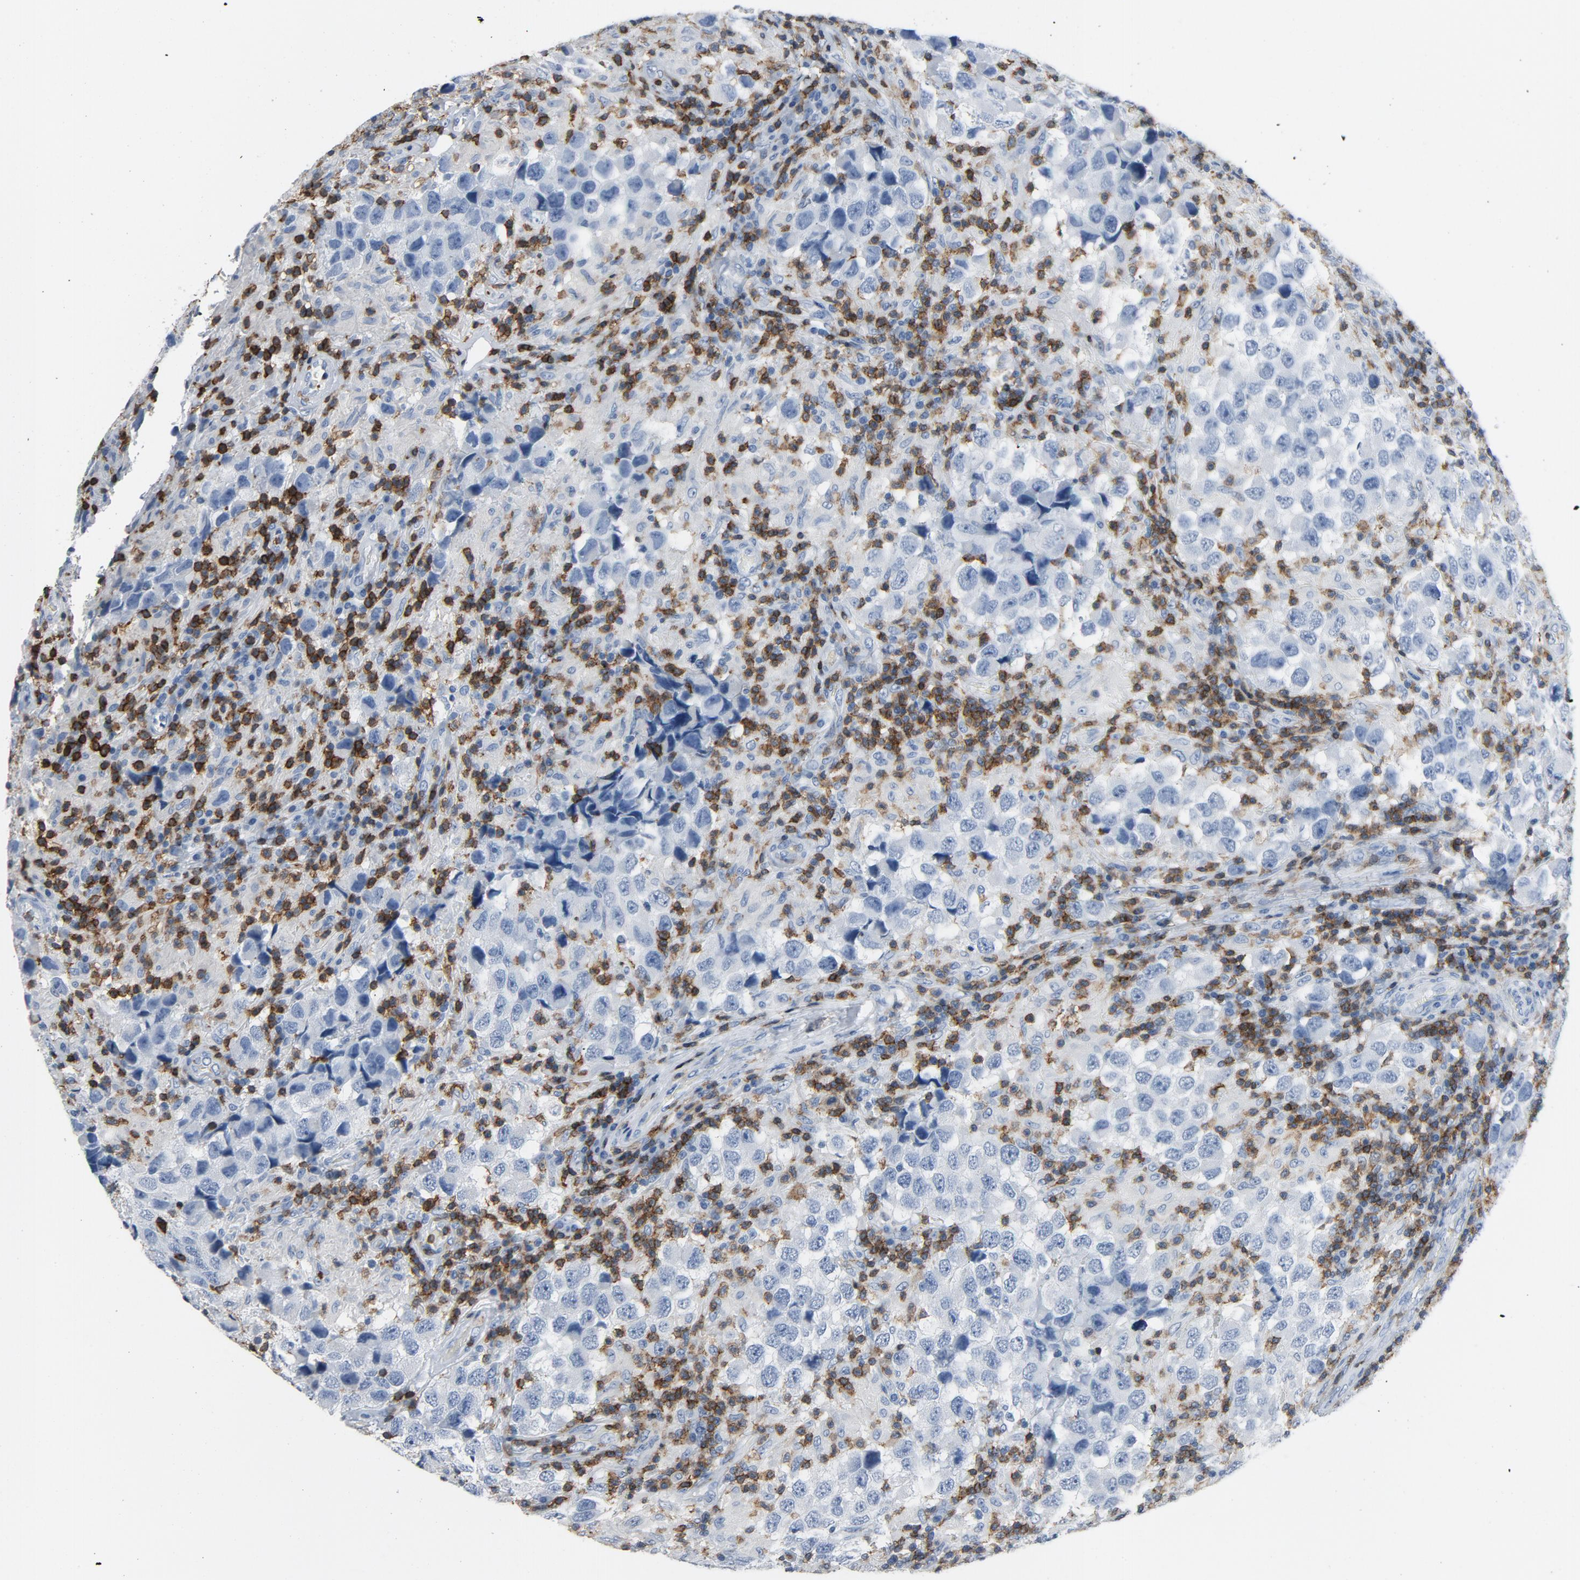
{"staining": {"intensity": "negative", "quantity": "none", "location": "none"}, "tissue": "testis cancer", "cell_type": "Tumor cells", "image_type": "cancer", "snomed": [{"axis": "morphology", "description": "Carcinoma, Embryonal, NOS"}, {"axis": "topography", "description": "Testis"}], "caption": "Testis cancer (embryonal carcinoma) was stained to show a protein in brown. There is no significant expression in tumor cells.", "gene": "LCK", "patient": {"sex": "male", "age": 21}}